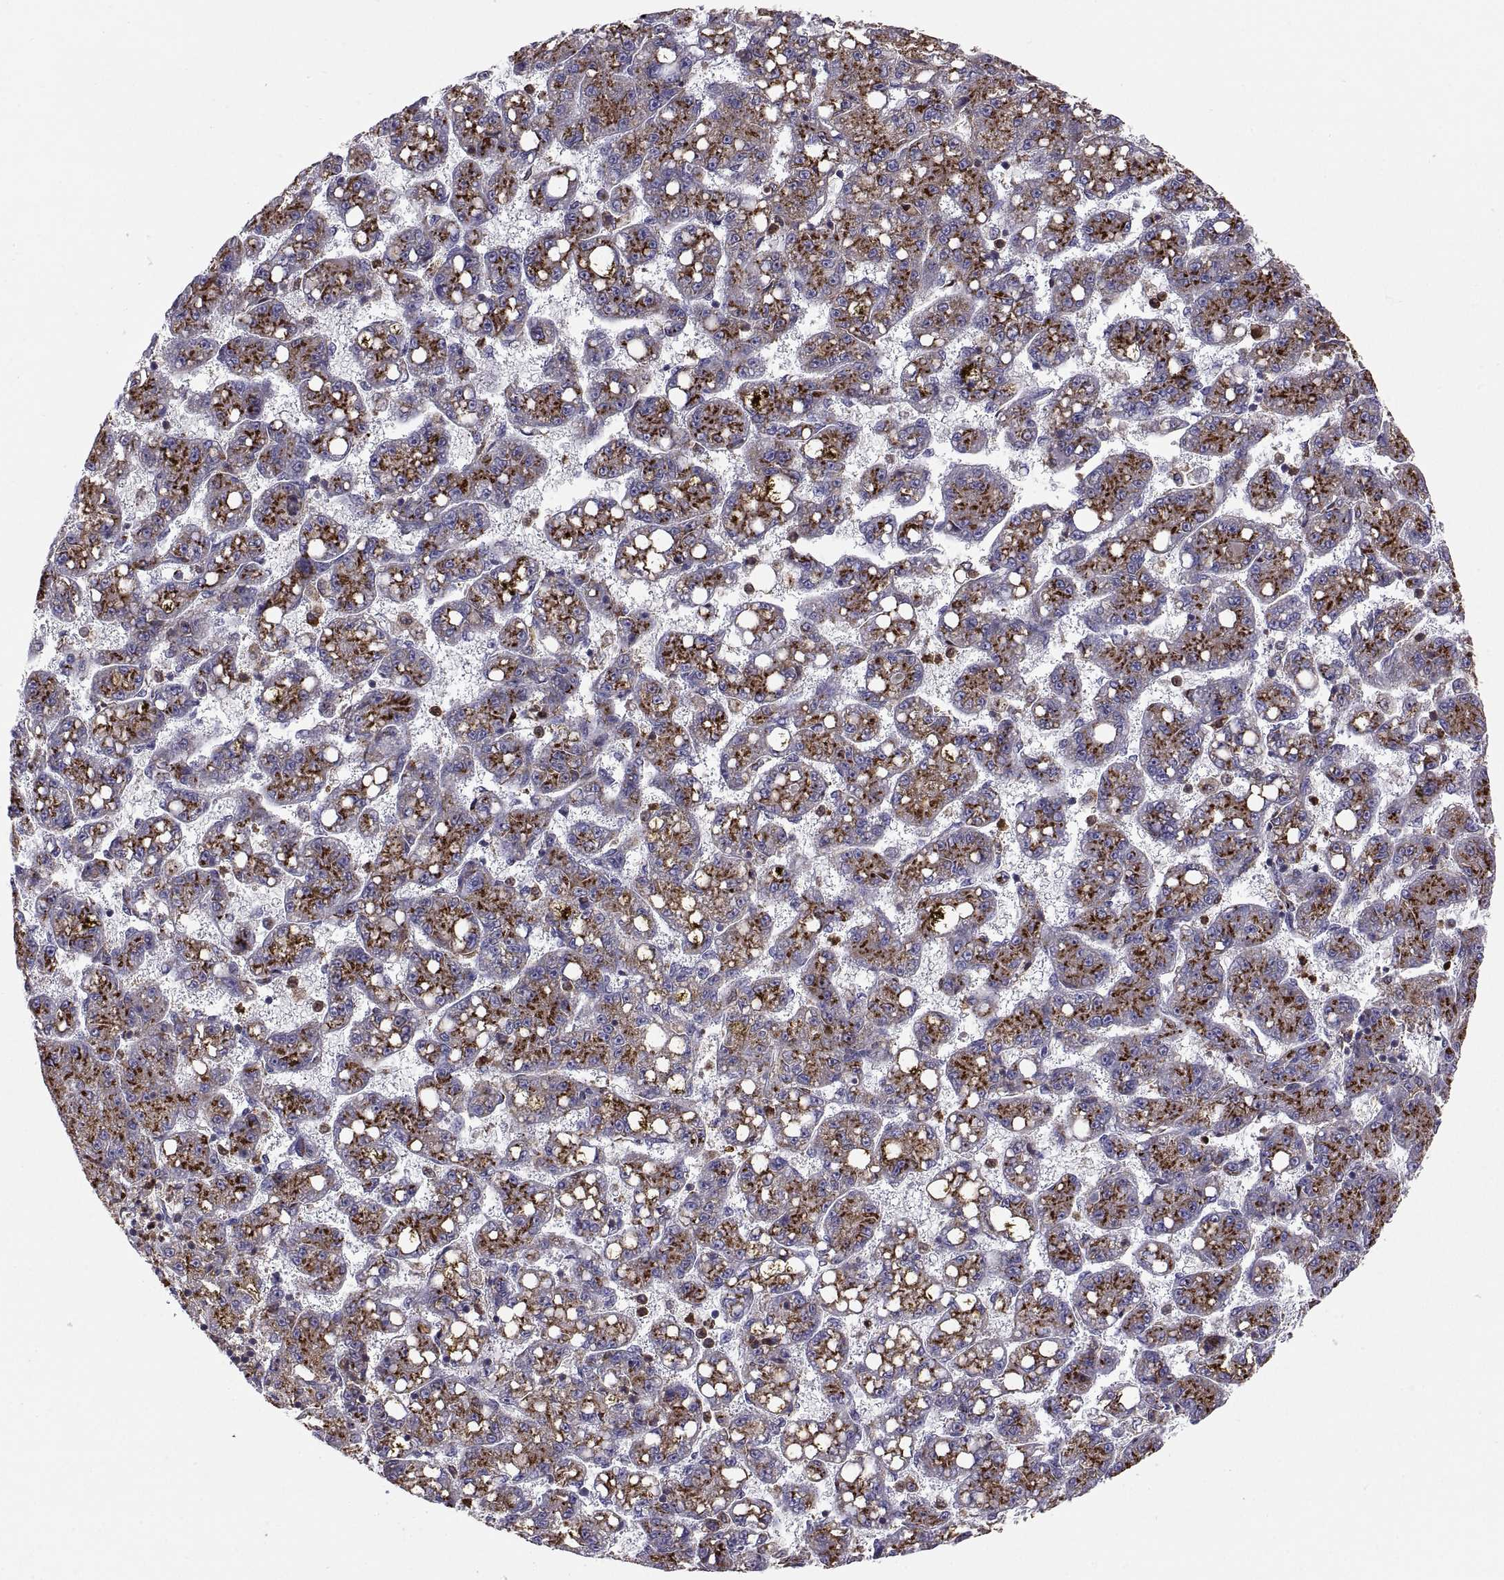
{"staining": {"intensity": "strong", "quantity": ">75%", "location": "cytoplasmic/membranous"}, "tissue": "liver cancer", "cell_type": "Tumor cells", "image_type": "cancer", "snomed": [{"axis": "morphology", "description": "Carcinoma, Hepatocellular, NOS"}, {"axis": "topography", "description": "Liver"}], "caption": "This is an image of IHC staining of hepatocellular carcinoma (liver), which shows strong expression in the cytoplasmic/membranous of tumor cells.", "gene": "ACAP1", "patient": {"sex": "female", "age": 65}}